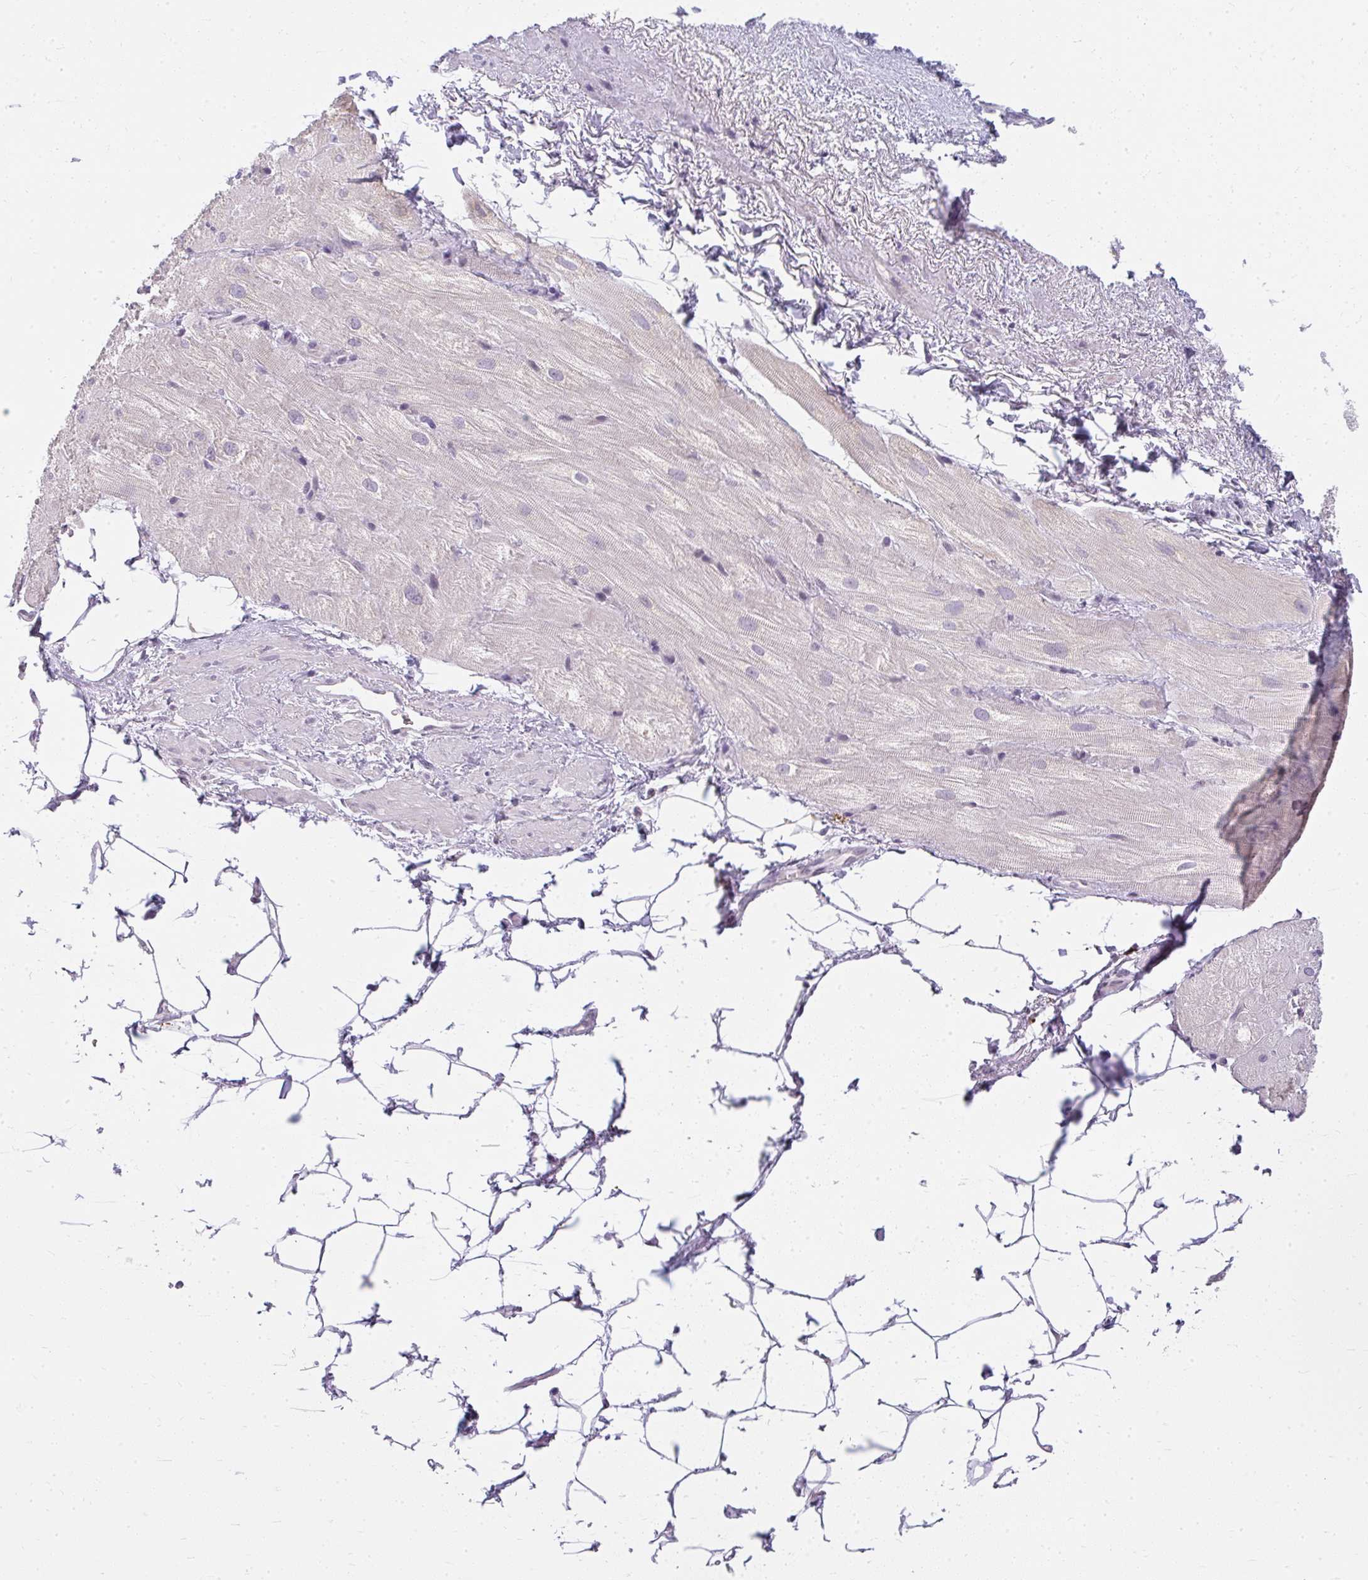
{"staining": {"intensity": "weak", "quantity": "<25%", "location": "cytoplasmic/membranous"}, "tissue": "heart muscle", "cell_type": "Cardiomyocytes", "image_type": "normal", "snomed": [{"axis": "morphology", "description": "Normal tissue, NOS"}, {"axis": "topography", "description": "Heart"}], "caption": "IHC histopathology image of normal human heart muscle stained for a protein (brown), which demonstrates no positivity in cardiomyocytes.", "gene": "ZFYVE26", "patient": {"sex": "male", "age": 62}}